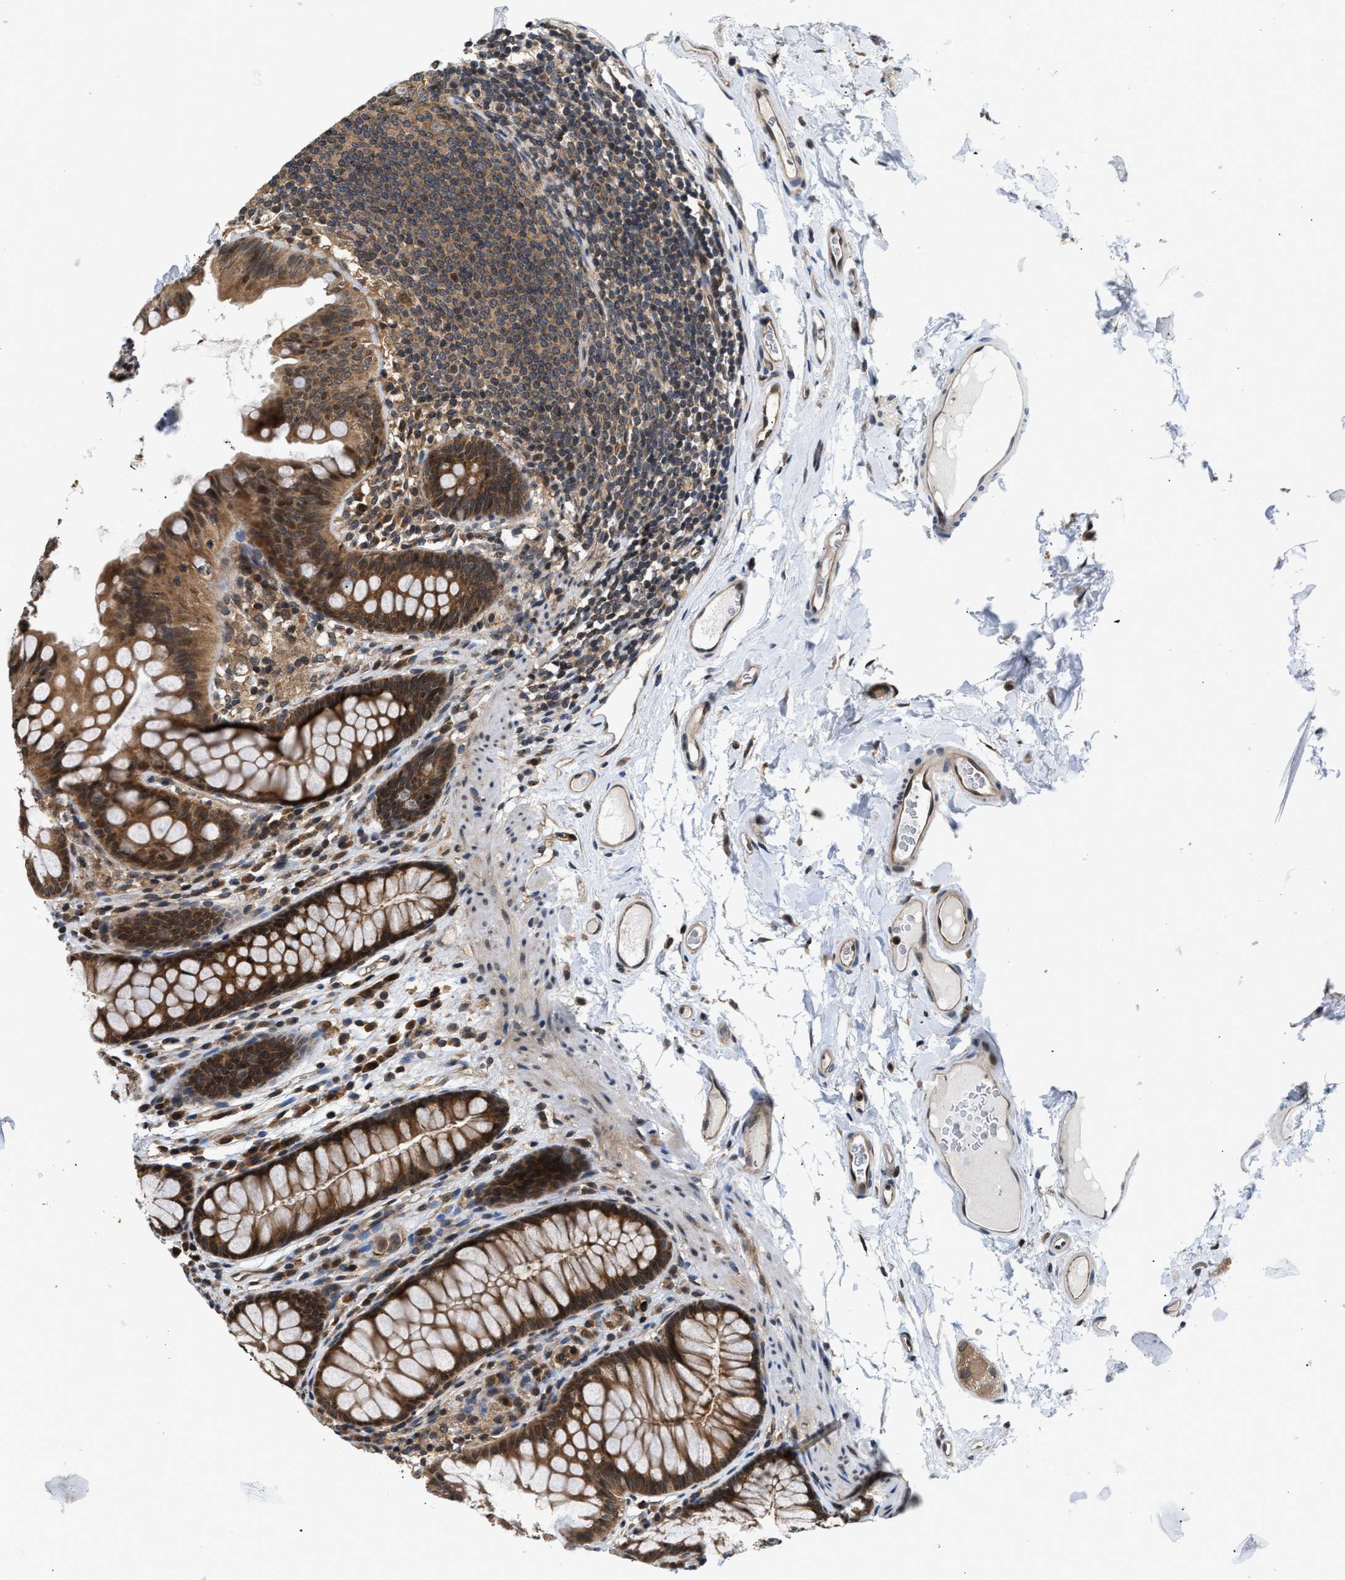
{"staining": {"intensity": "moderate", "quantity": ">75%", "location": "cytoplasmic/membranous"}, "tissue": "colon", "cell_type": "Endothelial cells", "image_type": "normal", "snomed": [{"axis": "morphology", "description": "Normal tissue, NOS"}, {"axis": "topography", "description": "Colon"}], "caption": "The immunohistochemical stain shows moderate cytoplasmic/membranous expression in endothelial cells of normal colon. The protein of interest is stained brown, and the nuclei are stained in blue (DAB (3,3'-diaminobenzidine) IHC with brightfield microscopy, high magnification).", "gene": "RAB29", "patient": {"sex": "female", "age": 55}}